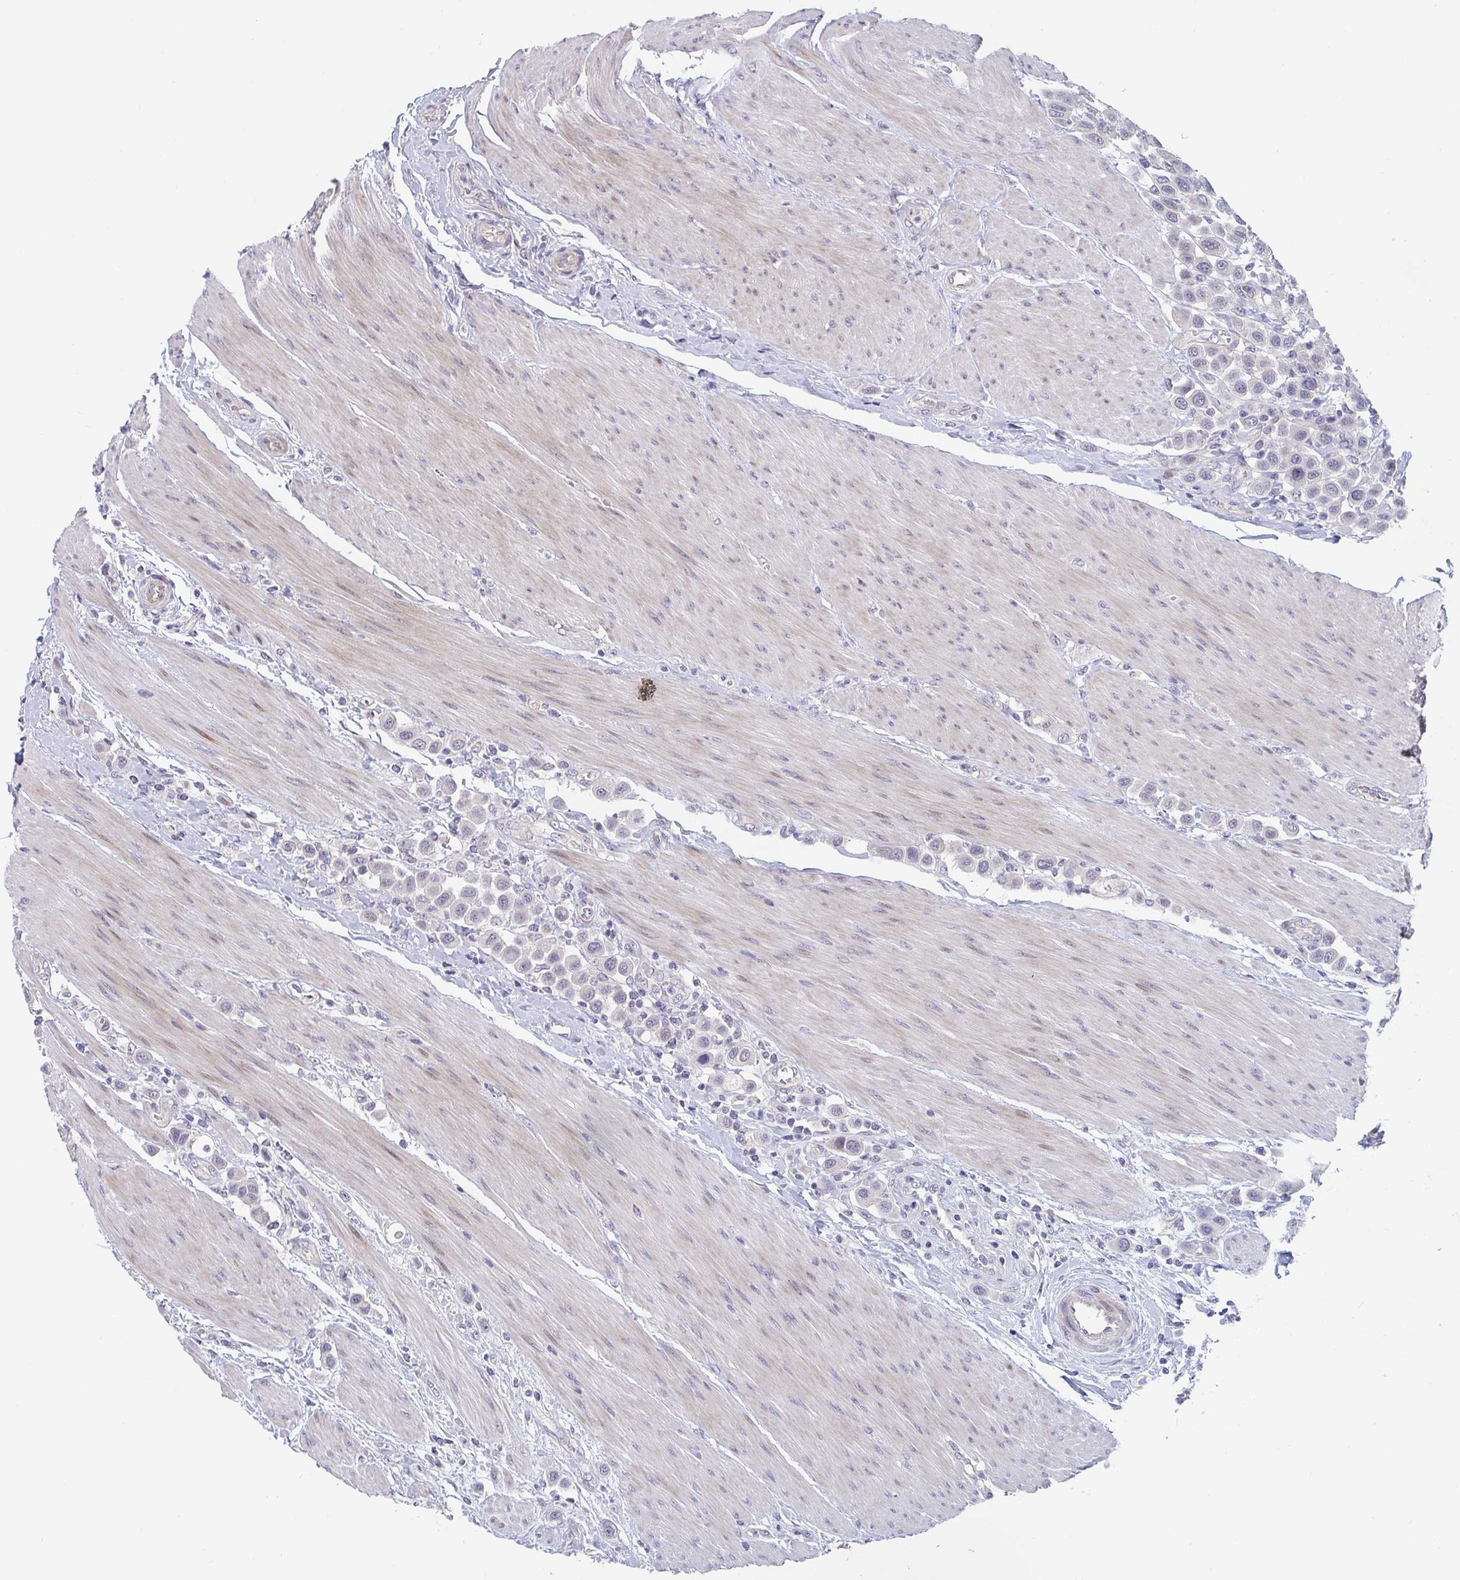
{"staining": {"intensity": "negative", "quantity": "none", "location": "none"}, "tissue": "urothelial cancer", "cell_type": "Tumor cells", "image_type": "cancer", "snomed": [{"axis": "morphology", "description": "Urothelial carcinoma, High grade"}, {"axis": "topography", "description": "Urinary bladder"}], "caption": "The histopathology image shows no staining of tumor cells in high-grade urothelial carcinoma. Nuclei are stained in blue.", "gene": "FAM156B", "patient": {"sex": "male", "age": 50}}